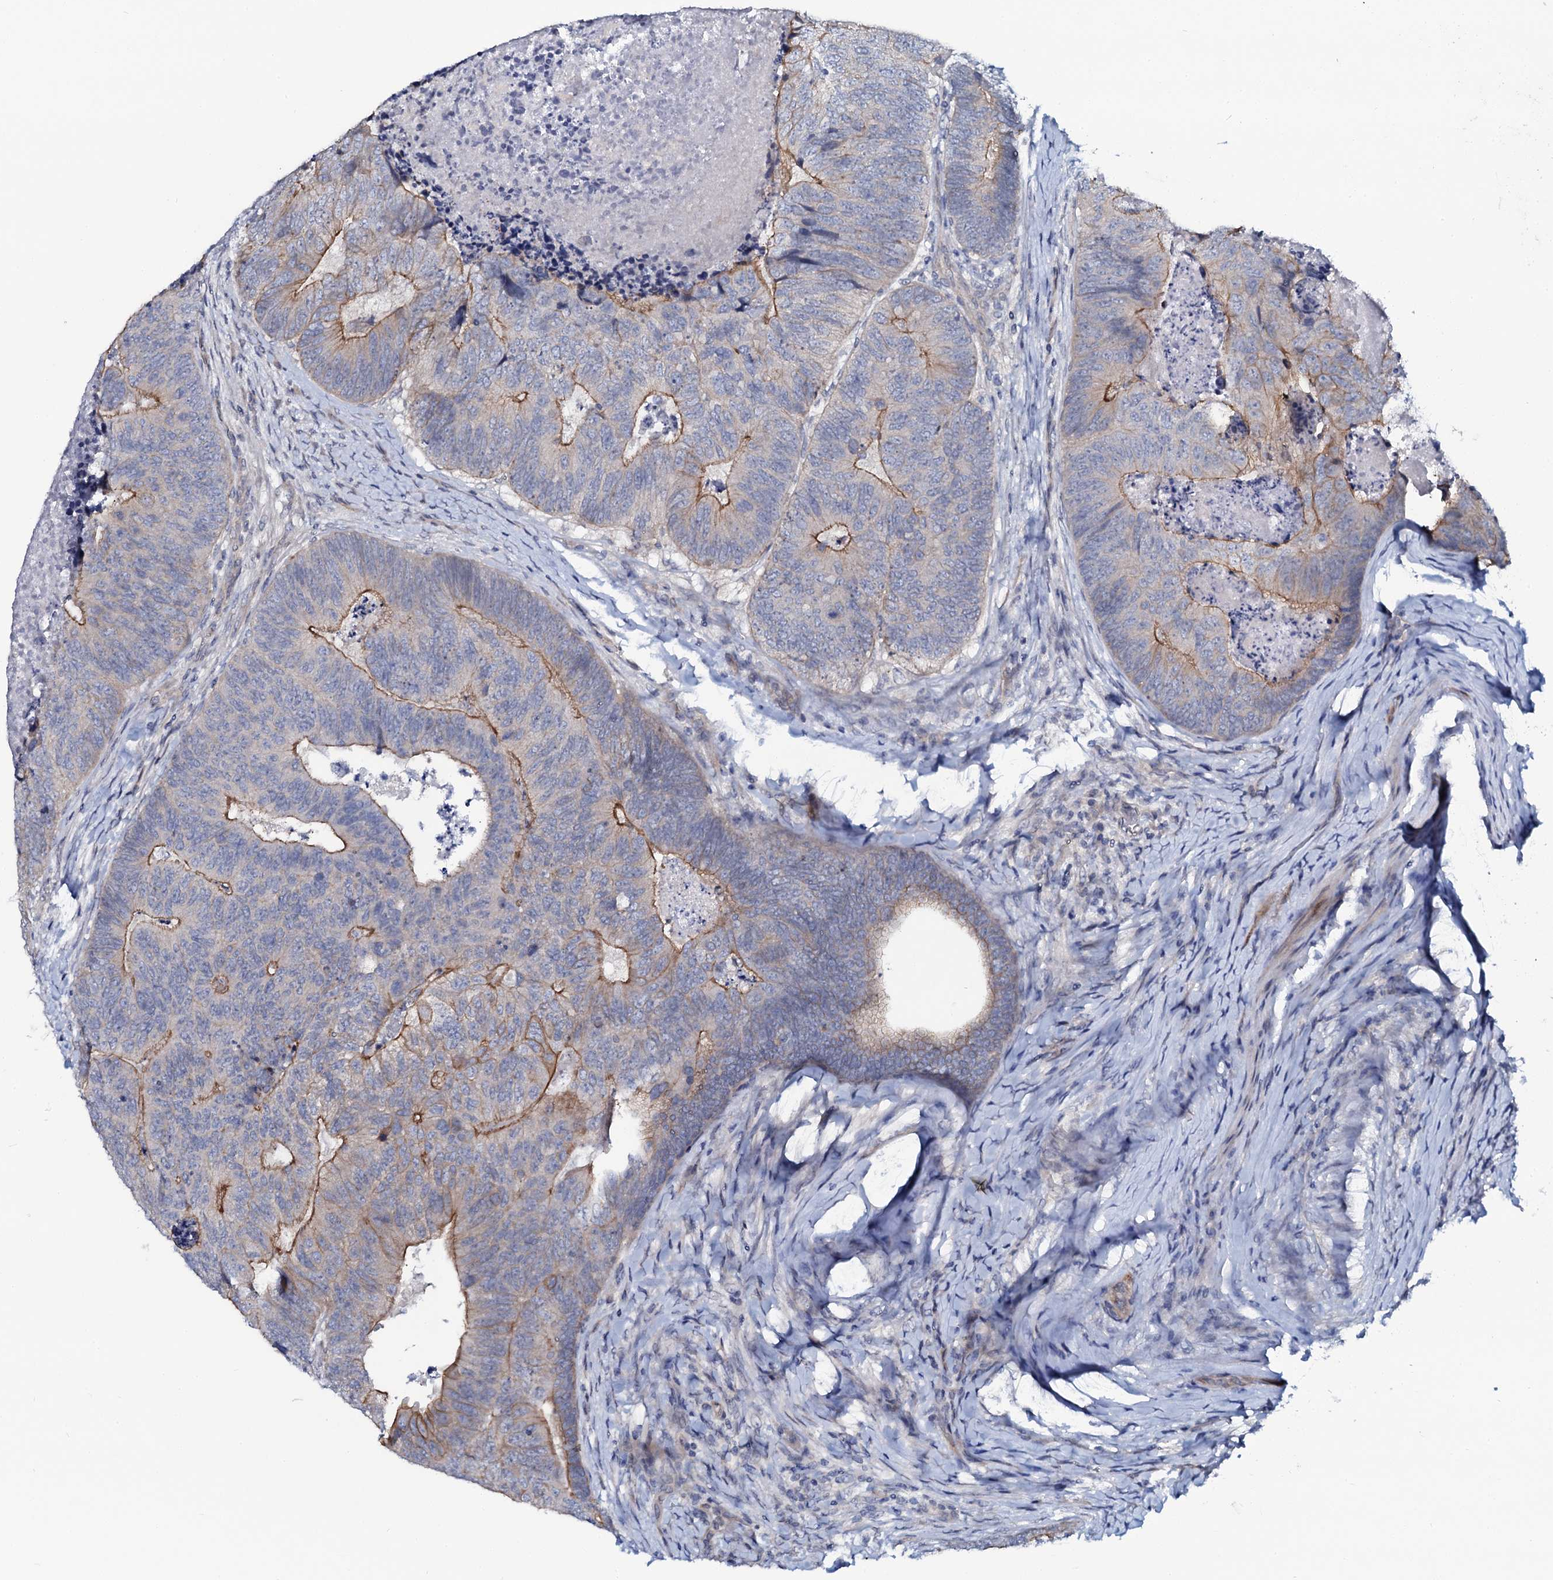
{"staining": {"intensity": "moderate", "quantity": "25%-75%", "location": "cytoplasmic/membranous"}, "tissue": "colorectal cancer", "cell_type": "Tumor cells", "image_type": "cancer", "snomed": [{"axis": "morphology", "description": "Adenocarcinoma, NOS"}, {"axis": "topography", "description": "Colon"}], "caption": "Protein expression analysis of colorectal cancer shows moderate cytoplasmic/membranous staining in approximately 25%-75% of tumor cells.", "gene": "C10orf88", "patient": {"sex": "female", "age": 67}}